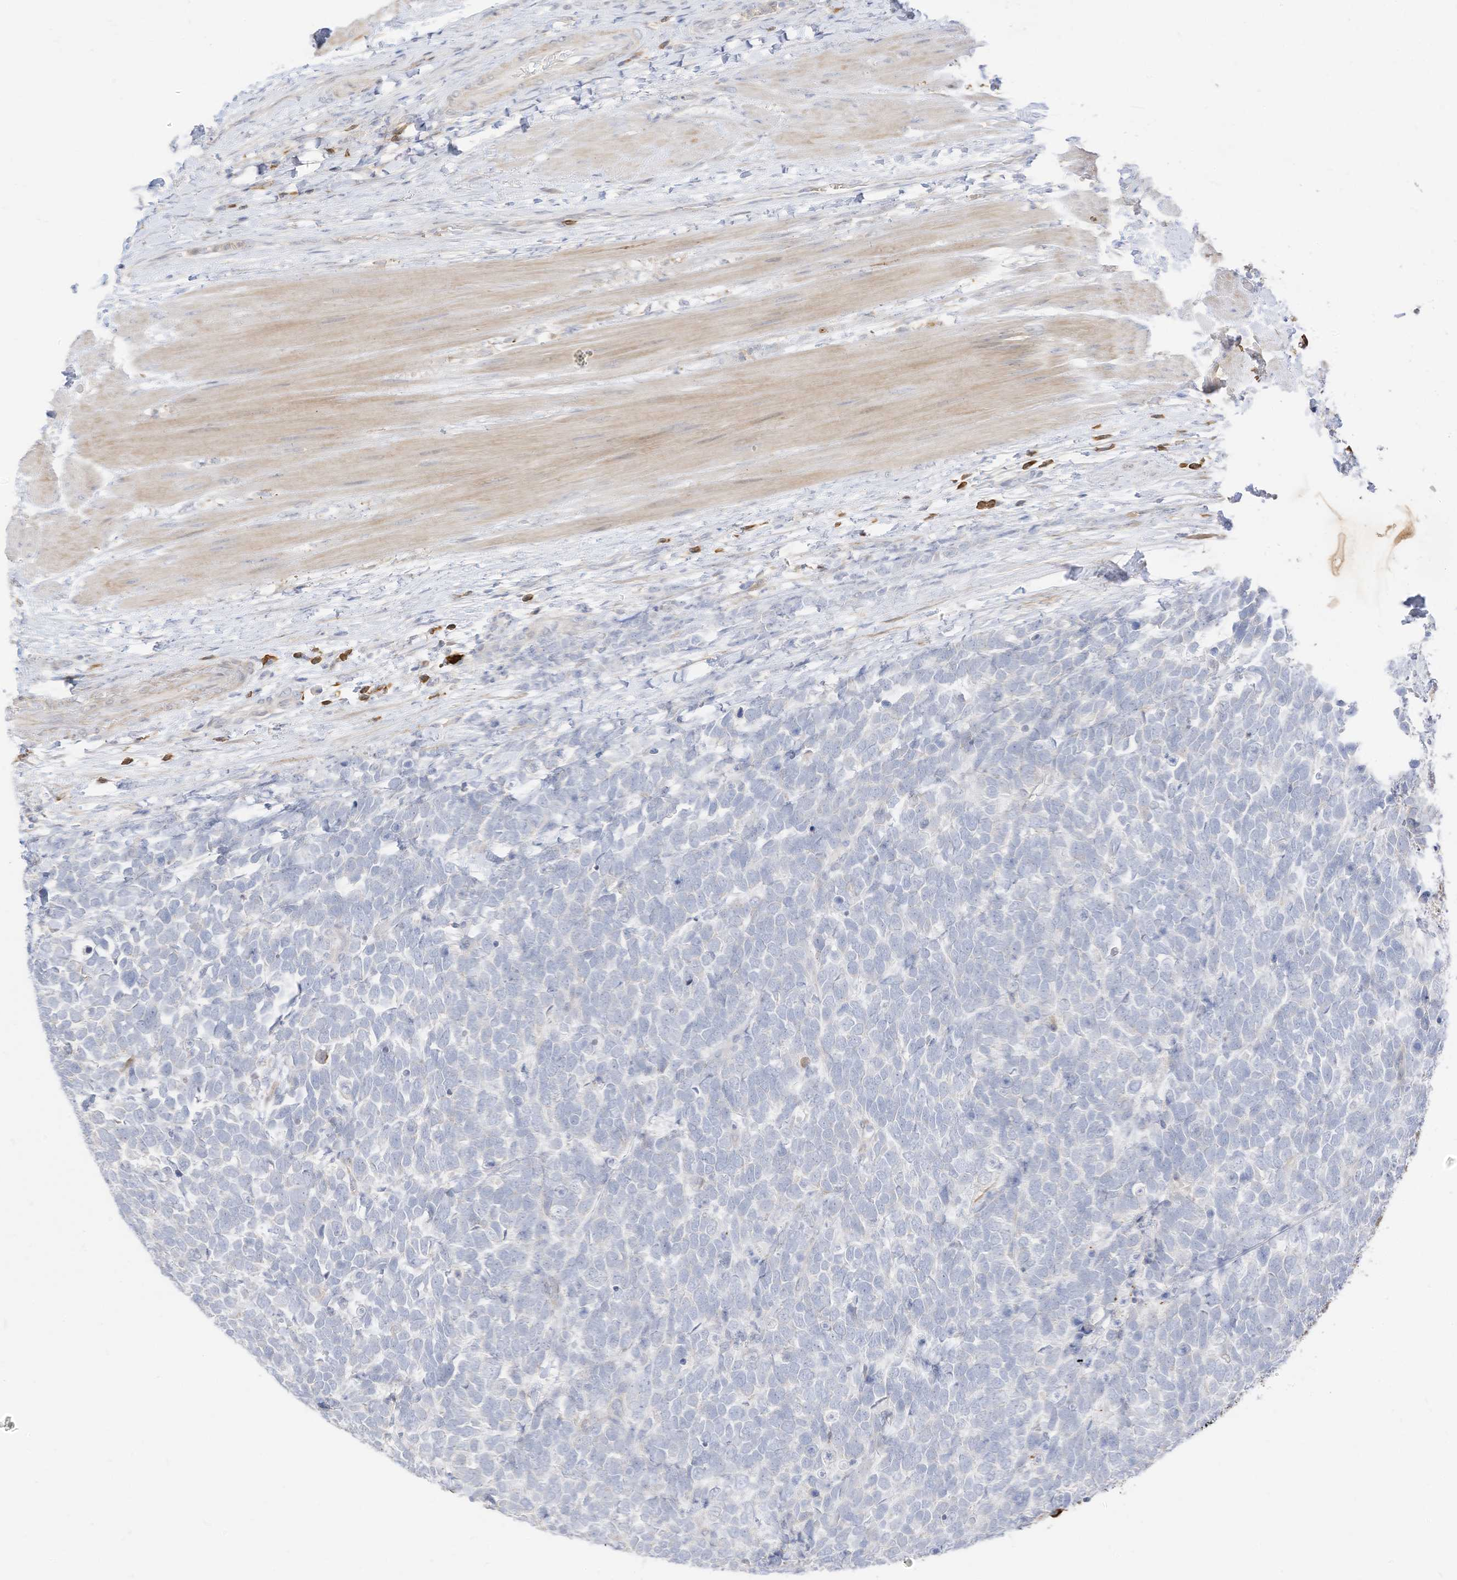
{"staining": {"intensity": "negative", "quantity": "none", "location": "none"}, "tissue": "urothelial cancer", "cell_type": "Tumor cells", "image_type": "cancer", "snomed": [{"axis": "morphology", "description": "Urothelial carcinoma, High grade"}, {"axis": "topography", "description": "Urinary bladder"}], "caption": "The photomicrograph displays no significant positivity in tumor cells of urothelial cancer.", "gene": "ATP13A1", "patient": {"sex": "female", "age": 82}}